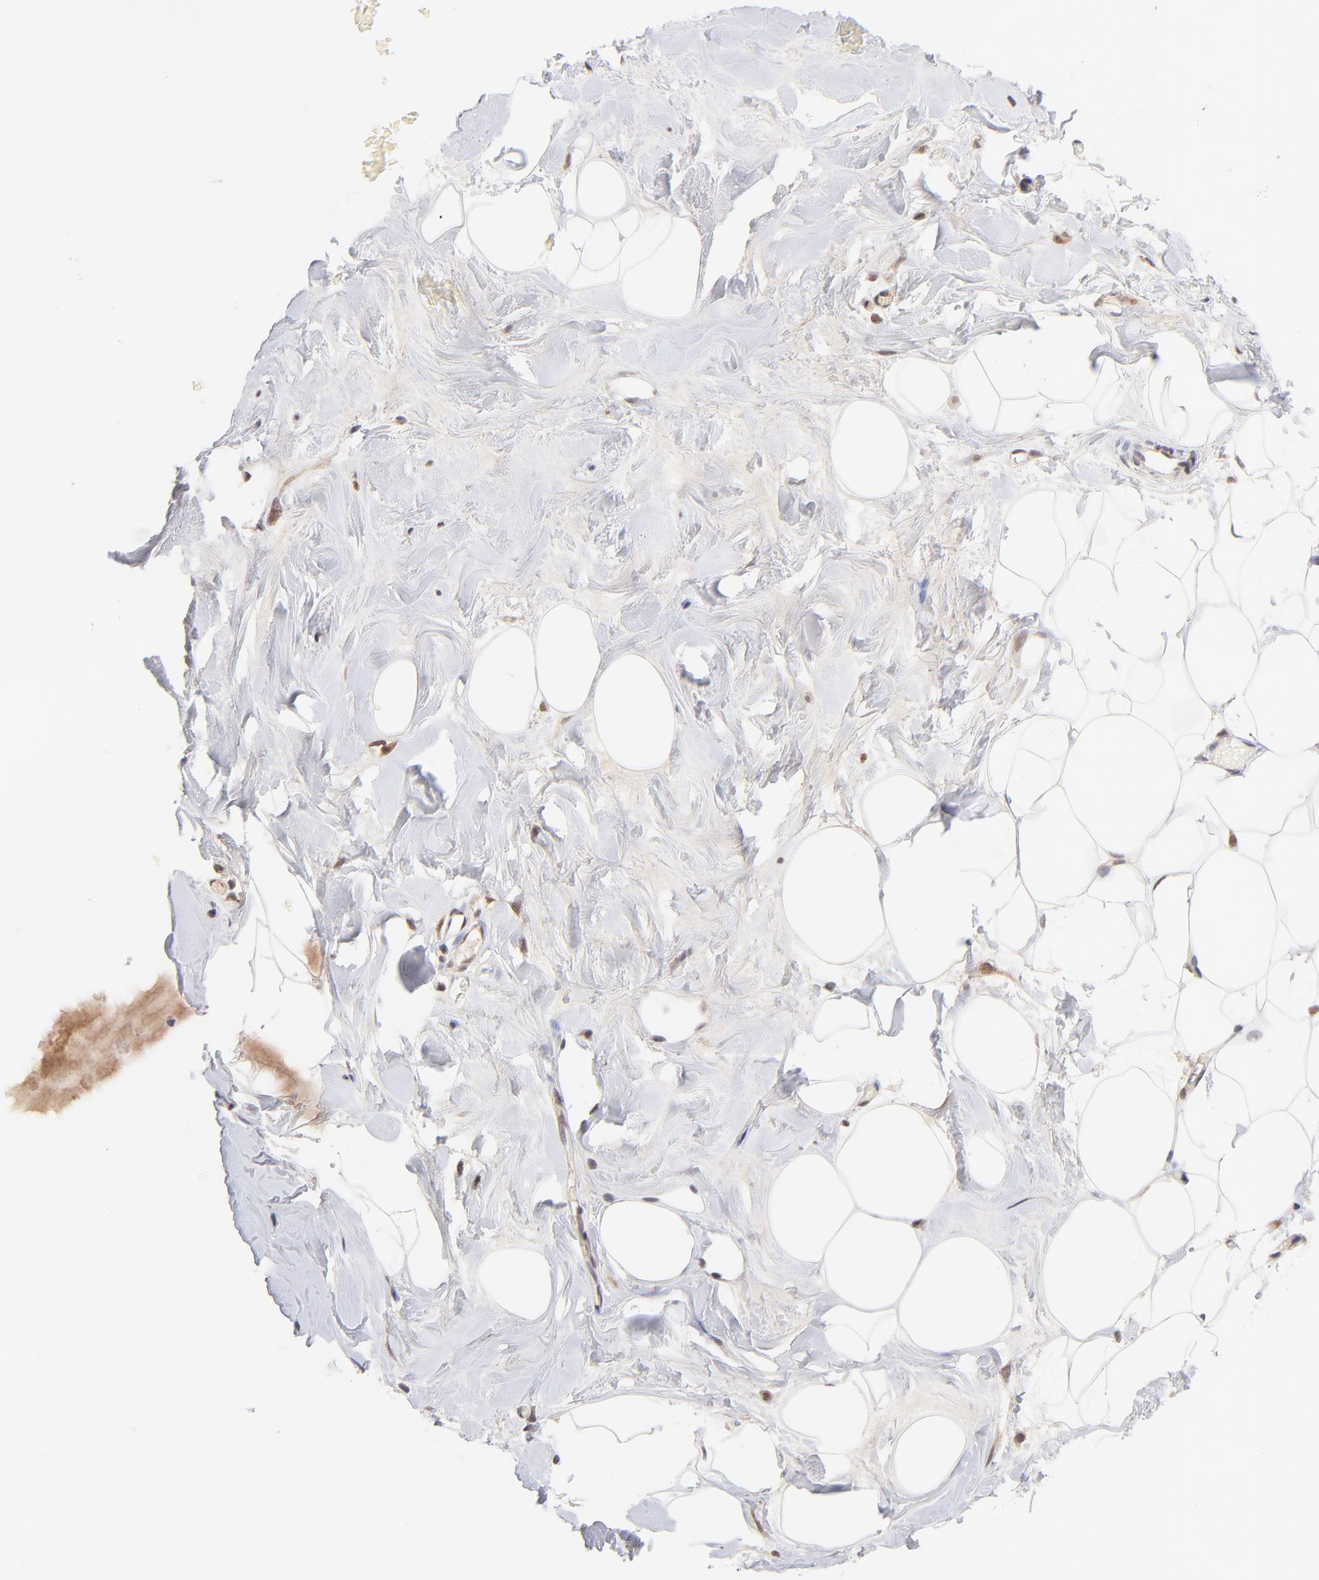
{"staining": {"intensity": "moderate", "quantity": "<25%", "location": "cytoplasmic/membranous,nuclear"}, "tissue": "breast", "cell_type": "Adipocytes", "image_type": "normal", "snomed": [{"axis": "morphology", "description": "Normal tissue, NOS"}, {"axis": "topography", "description": "Breast"}, {"axis": "topography", "description": "Adipose tissue"}], "caption": "Immunohistochemical staining of unremarkable human breast exhibits <25% levels of moderate cytoplasmic/membranous,nuclear protein staining in approximately <25% of adipocytes.", "gene": "MED12", "patient": {"sex": "female", "age": 25}}